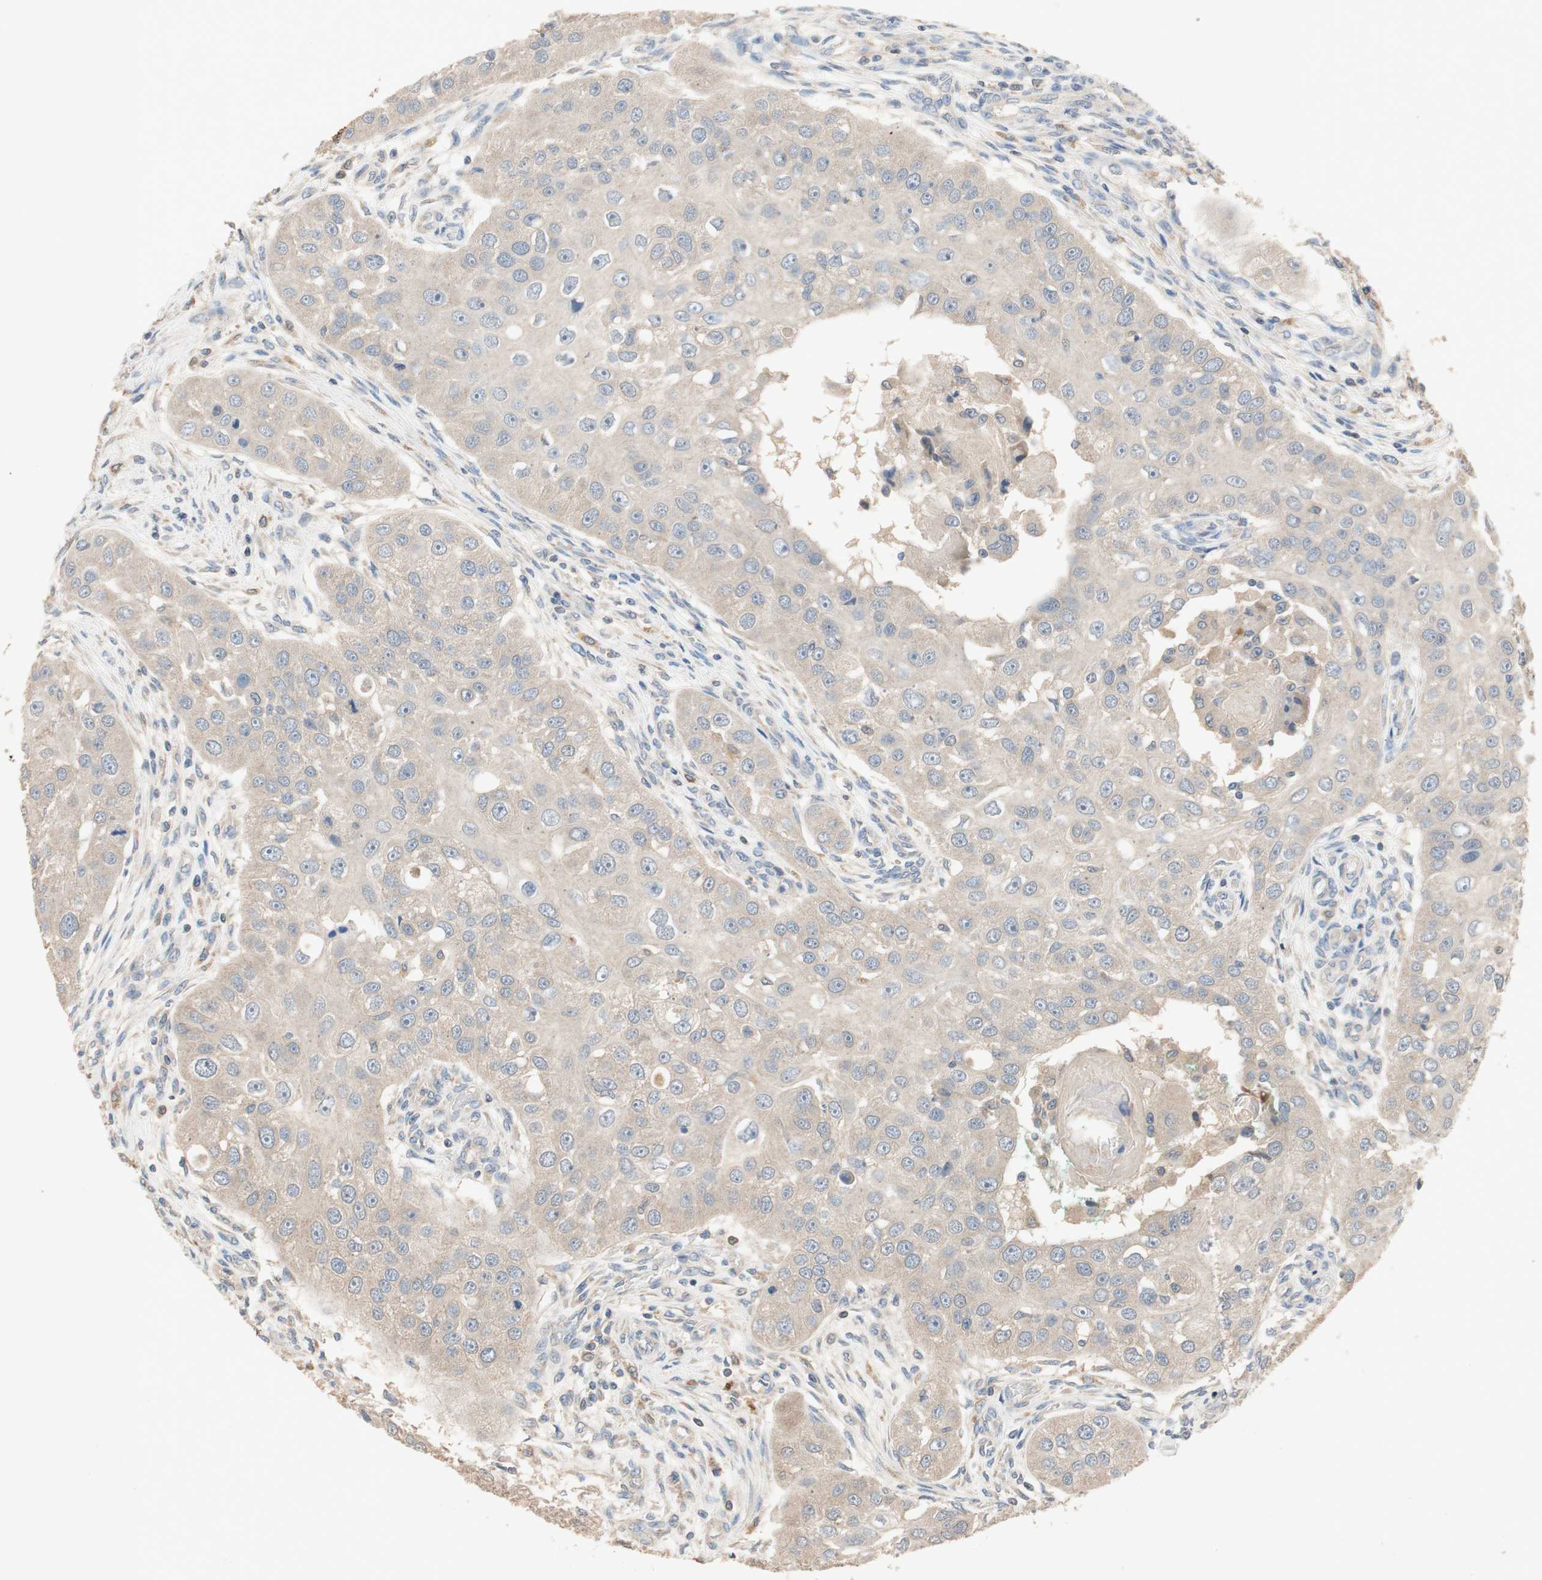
{"staining": {"intensity": "weak", "quantity": ">75%", "location": "cytoplasmic/membranous"}, "tissue": "head and neck cancer", "cell_type": "Tumor cells", "image_type": "cancer", "snomed": [{"axis": "morphology", "description": "Normal tissue, NOS"}, {"axis": "morphology", "description": "Squamous cell carcinoma, NOS"}, {"axis": "topography", "description": "Skeletal muscle"}, {"axis": "topography", "description": "Head-Neck"}], "caption": "Head and neck cancer stained with a brown dye shows weak cytoplasmic/membranous positive staining in about >75% of tumor cells.", "gene": "ADAP1", "patient": {"sex": "male", "age": 51}}